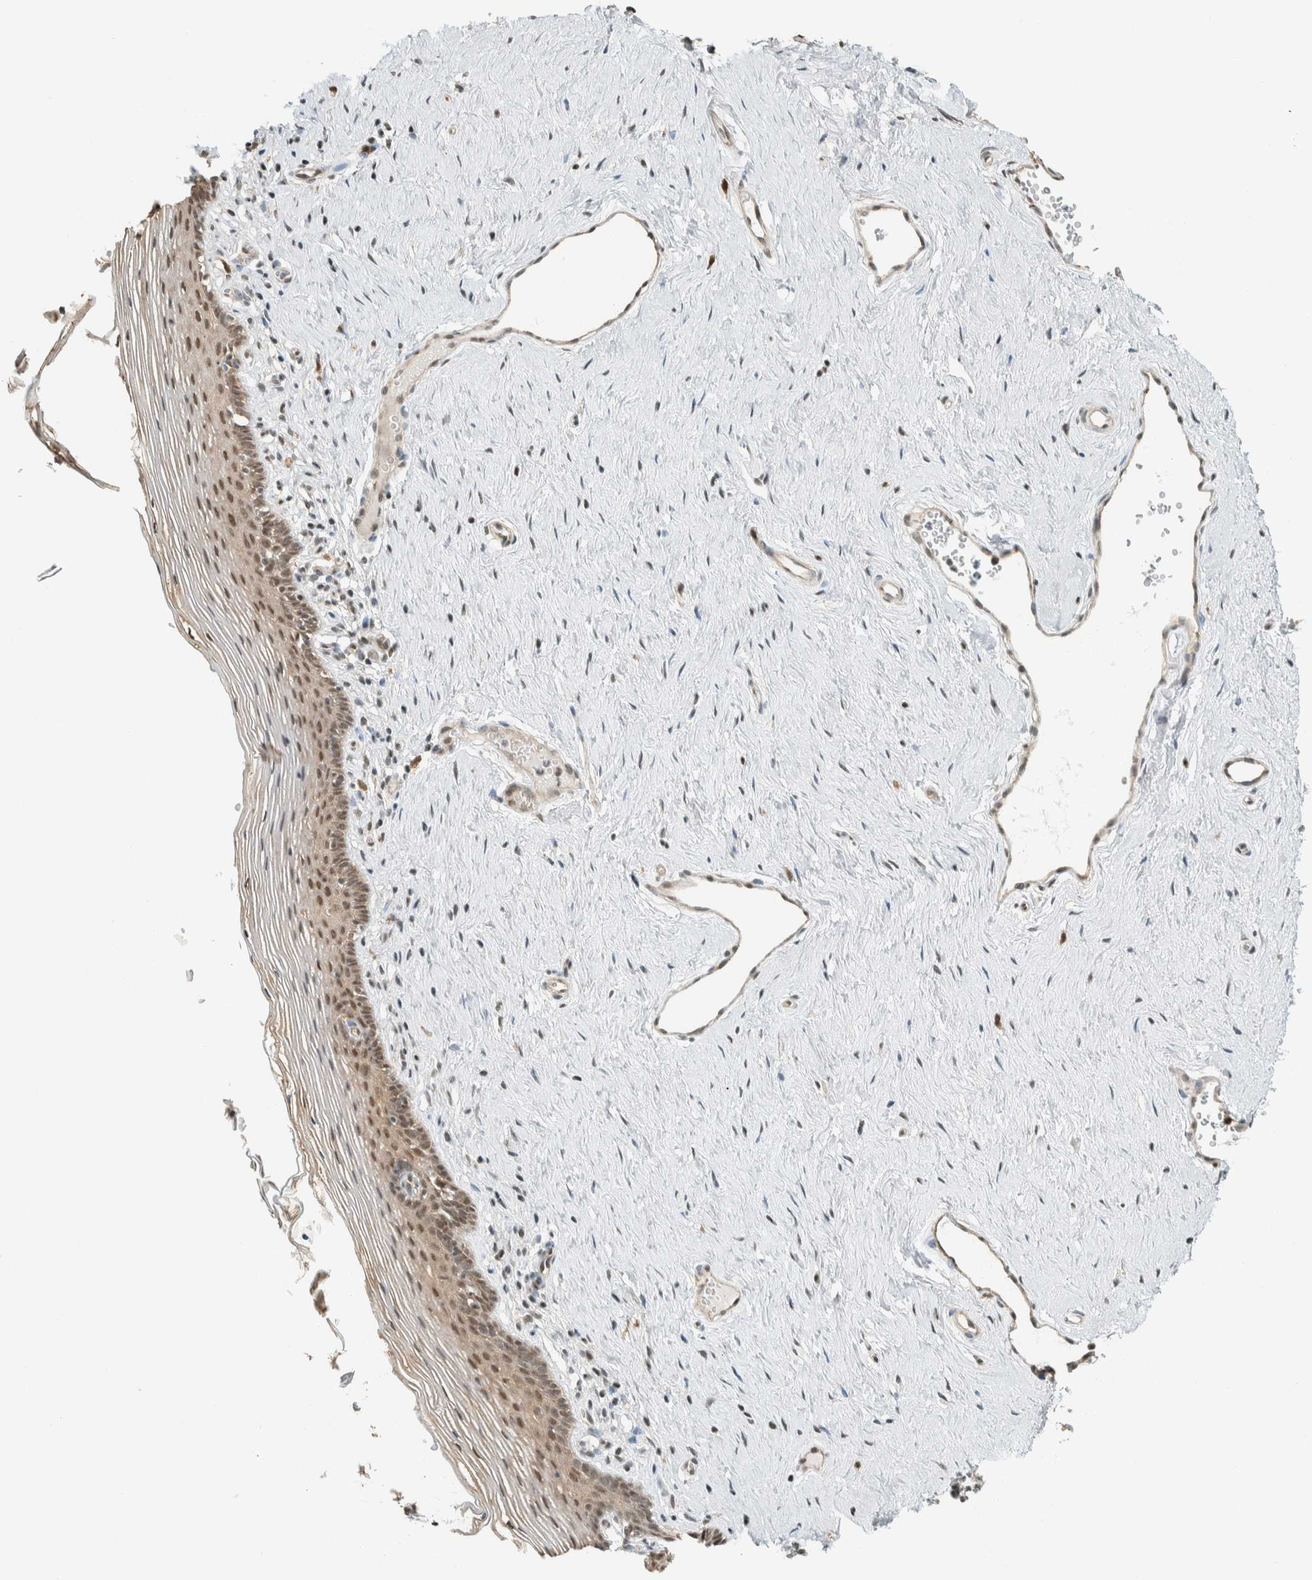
{"staining": {"intensity": "moderate", "quantity": ">75%", "location": "cytoplasmic/membranous,nuclear"}, "tissue": "vagina", "cell_type": "Squamous epithelial cells", "image_type": "normal", "snomed": [{"axis": "morphology", "description": "Normal tissue, NOS"}, {"axis": "topography", "description": "Vagina"}], "caption": "Squamous epithelial cells display moderate cytoplasmic/membranous,nuclear positivity in approximately >75% of cells in unremarkable vagina.", "gene": "NIBAN2", "patient": {"sex": "female", "age": 32}}